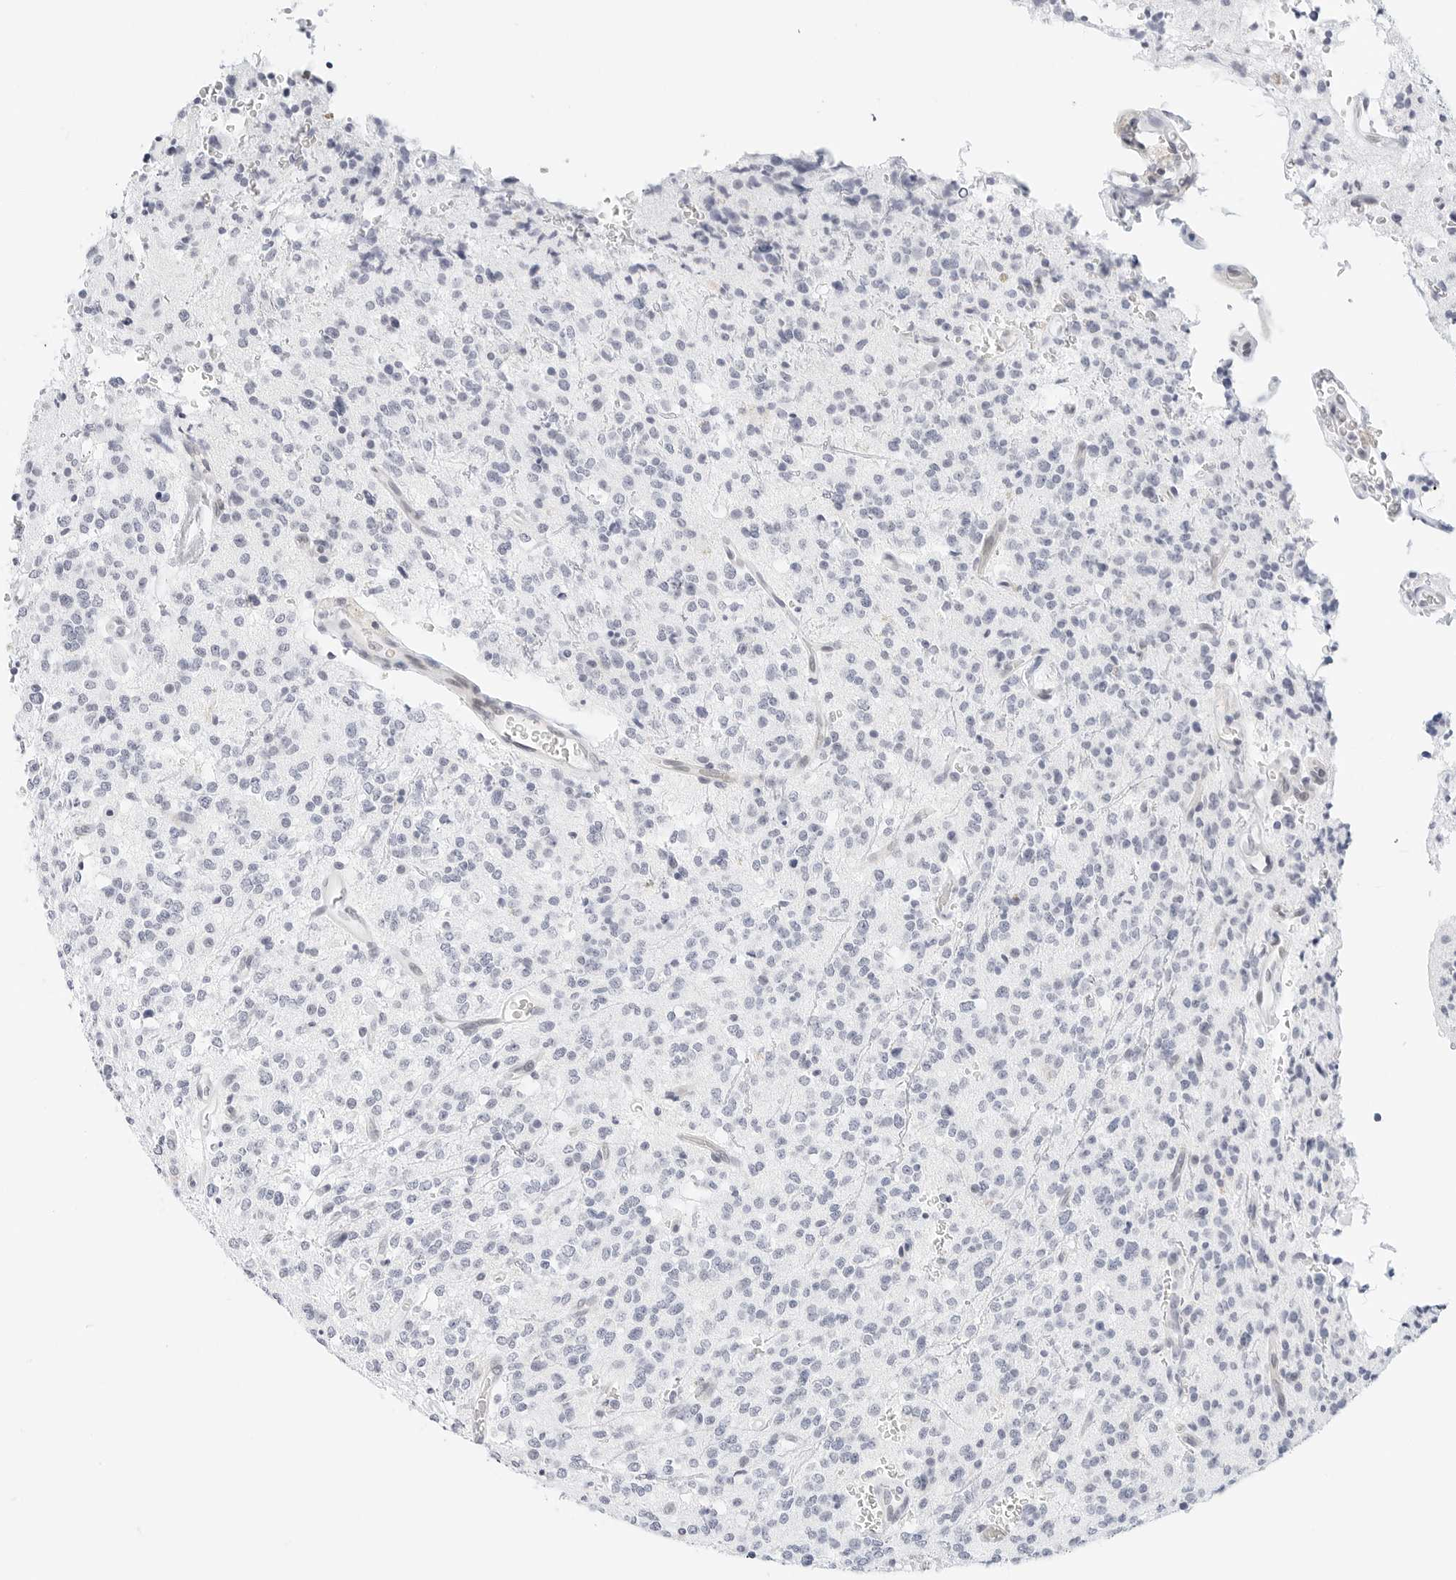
{"staining": {"intensity": "negative", "quantity": "none", "location": "none"}, "tissue": "glioma", "cell_type": "Tumor cells", "image_type": "cancer", "snomed": [{"axis": "morphology", "description": "Glioma, malignant, High grade"}, {"axis": "topography", "description": "Brain"}], "caption": "Malignant glioma (high-grade) stained for a protein using IHC demonstrates no positivity tumor cells.", "gene": "CD22", "patient": {"sex": "male", "age": 34}}